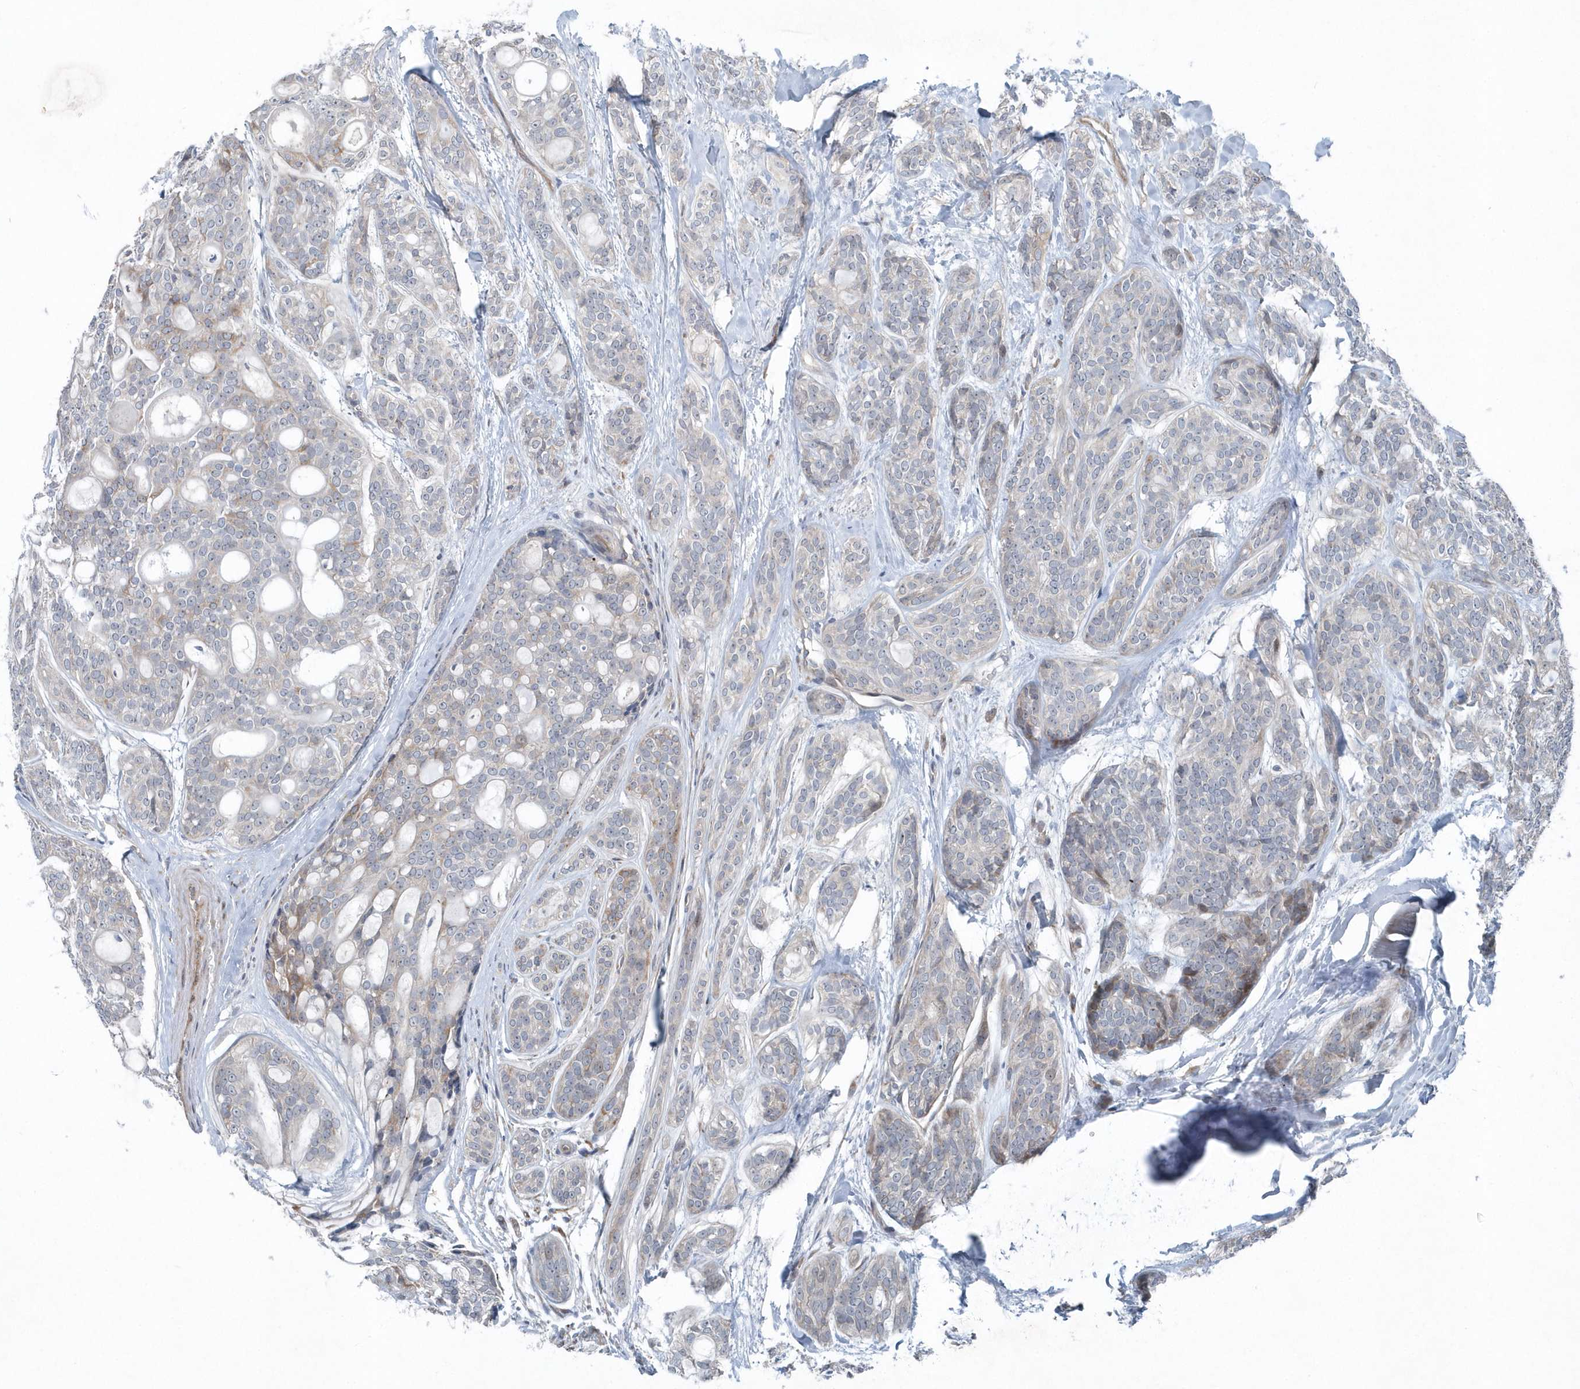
{"staining": {"intensity": "negative", "quantity": "none", "location": "none"}, "tissue": "head and neck cancer", "cell_type": "Tumor cells", "image_type": "cancer", "snomed": [{"axis": "morphology", "description": "Adenocarcinoma, NOS"}, {"axis": "topography", "description": "Head-Neck"}], "caption": "This is an immunohistochemistry (IHC) image of adenocarcinoma (head and neck). There is no staining in tumor cells.", "gene": "MCC", "patient": {"sex": "male", "age": 66}}